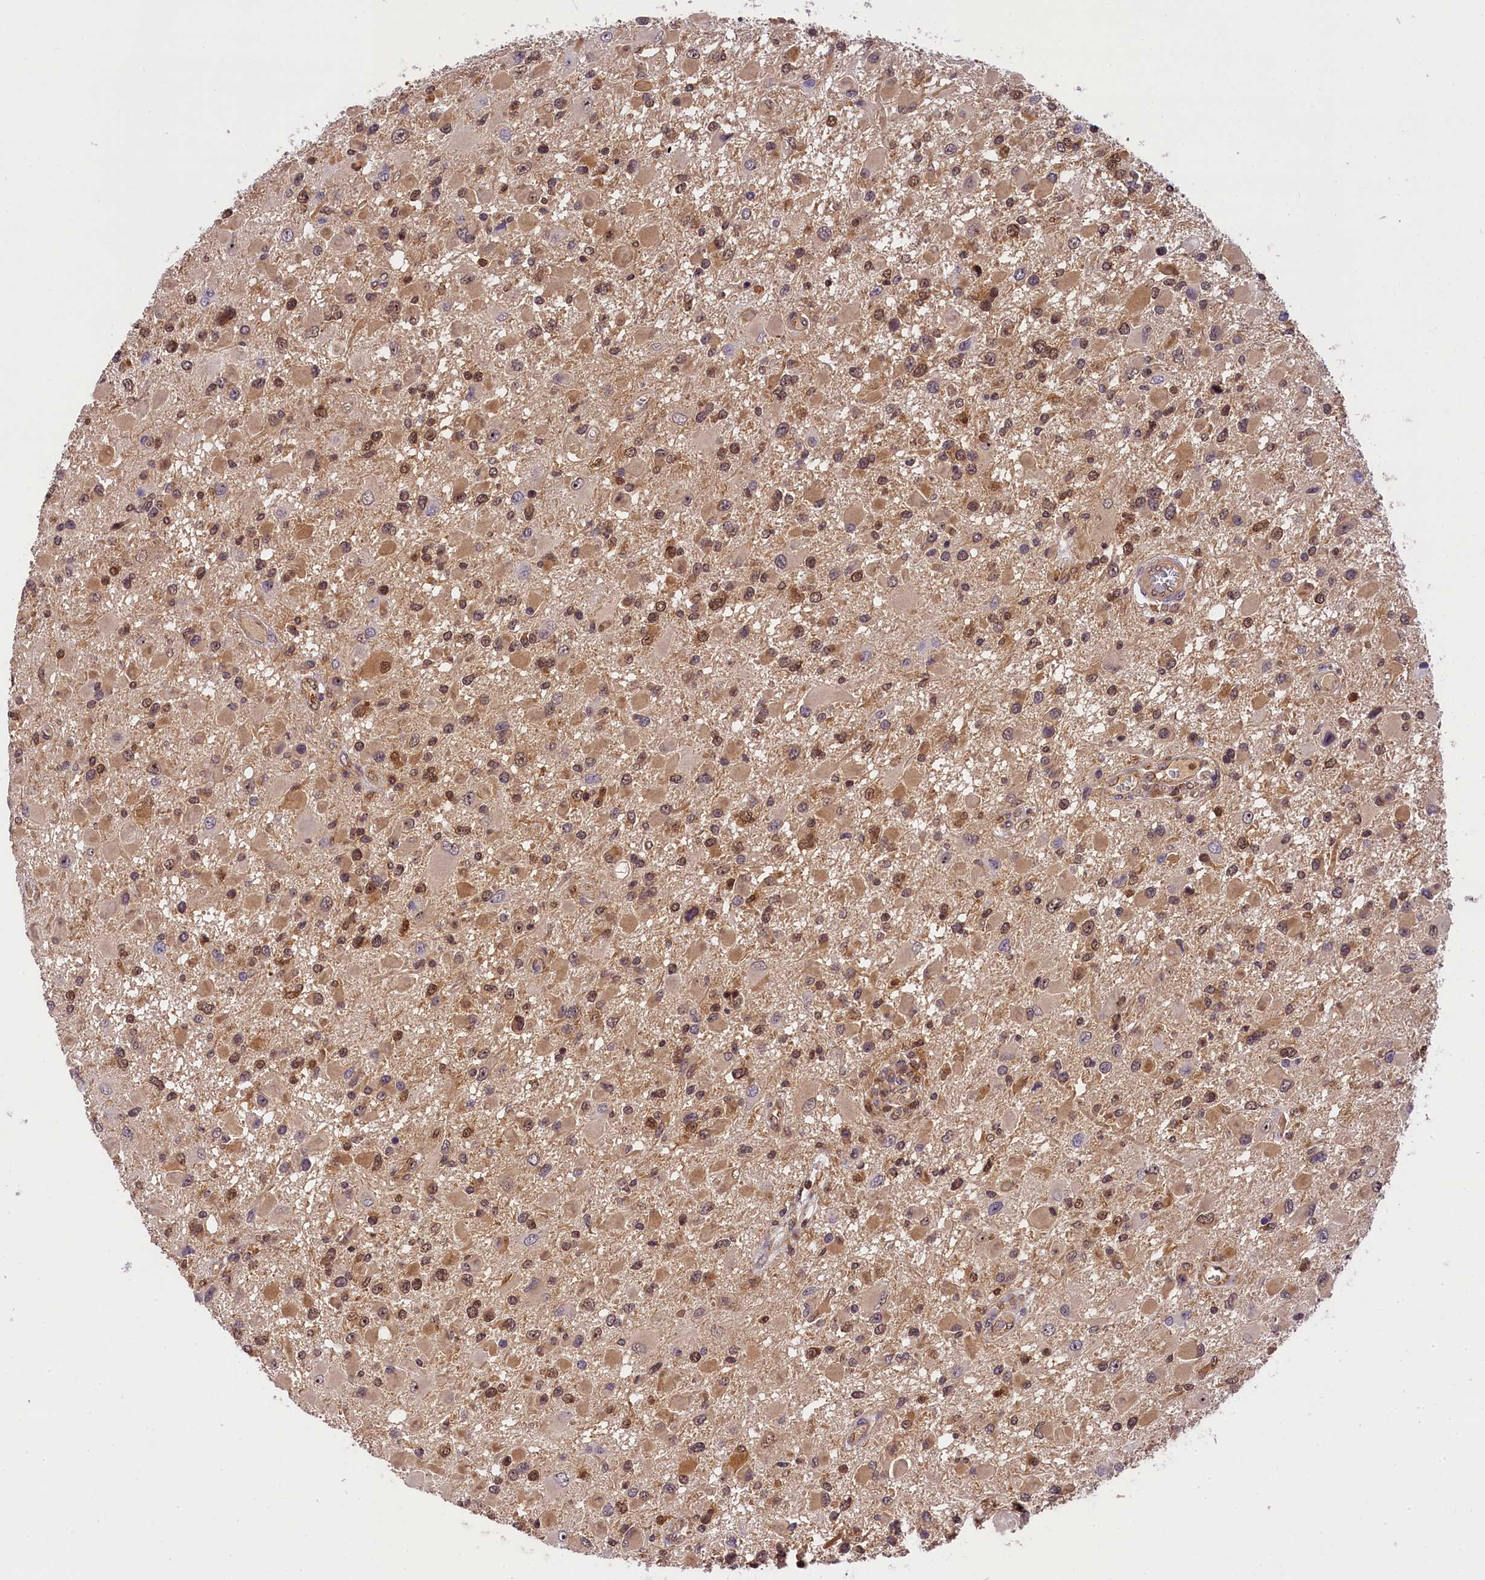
{"staining": {"intensity": "moderate", "quantity": "25%-75%", "location": "cytoplasmic/membranous,nuclear"}, "tissue": "glioma", "cell_type": "Tumor cells", "image_type": "cancer", "snomed": [{"axis": "morphology", "description": "Glioma, malignant, High grade"}, {"axis": "topography", "description": "Brain"}], "caption": "Glioma was stained to show a protein in brown. There is medium levels of moderate cytoplasmic/membranous and nuclear expression in about 25%-75% of tumor cells. The staining was performed using DAB, with brown indicating positive protein expression. Nuclei are stained blue with hematoxylin.", "gene": "EIF6", "patient": {"sex": "male", "age": 53}}